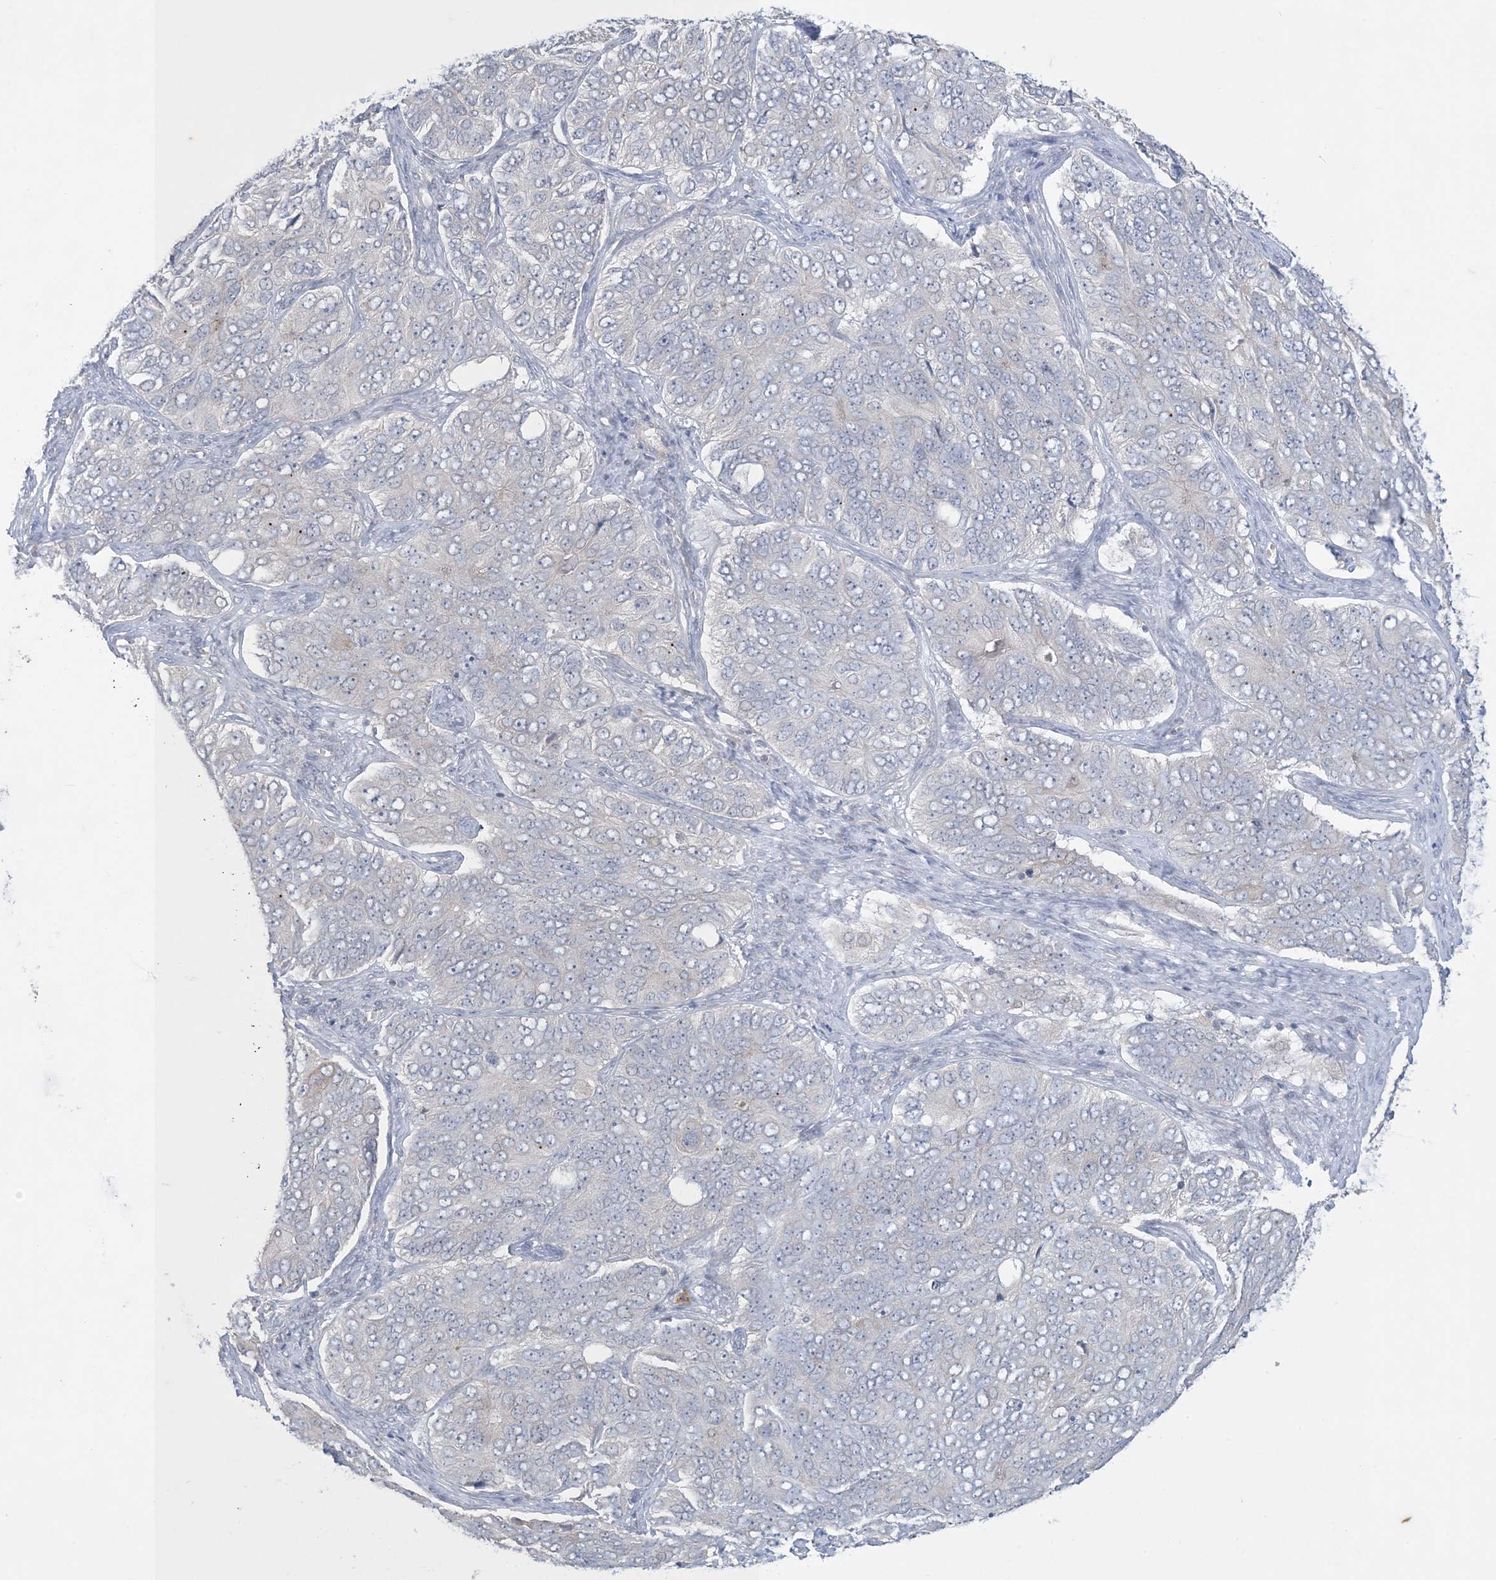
{"staining": {"intensity": "negative", "quantity": "none", "location": "none"}, "tissue": "ovarian cancer", "cell_type": "Tumor cells", "image_type": "cancer", "snomed": [{"axis": "morphology", "description": "Carcinoma, endometroid"}, {"axis": "topography", "description": "Ovary"}], "caption": "Immunohistochemistry (IHC) micrograph of ovarian endometroid carcinoma stained for a protein (brown), which reveals no expression in tumor cells.", "gene": "KIF3A", "patient": {"sex": "female", "age": 51}}